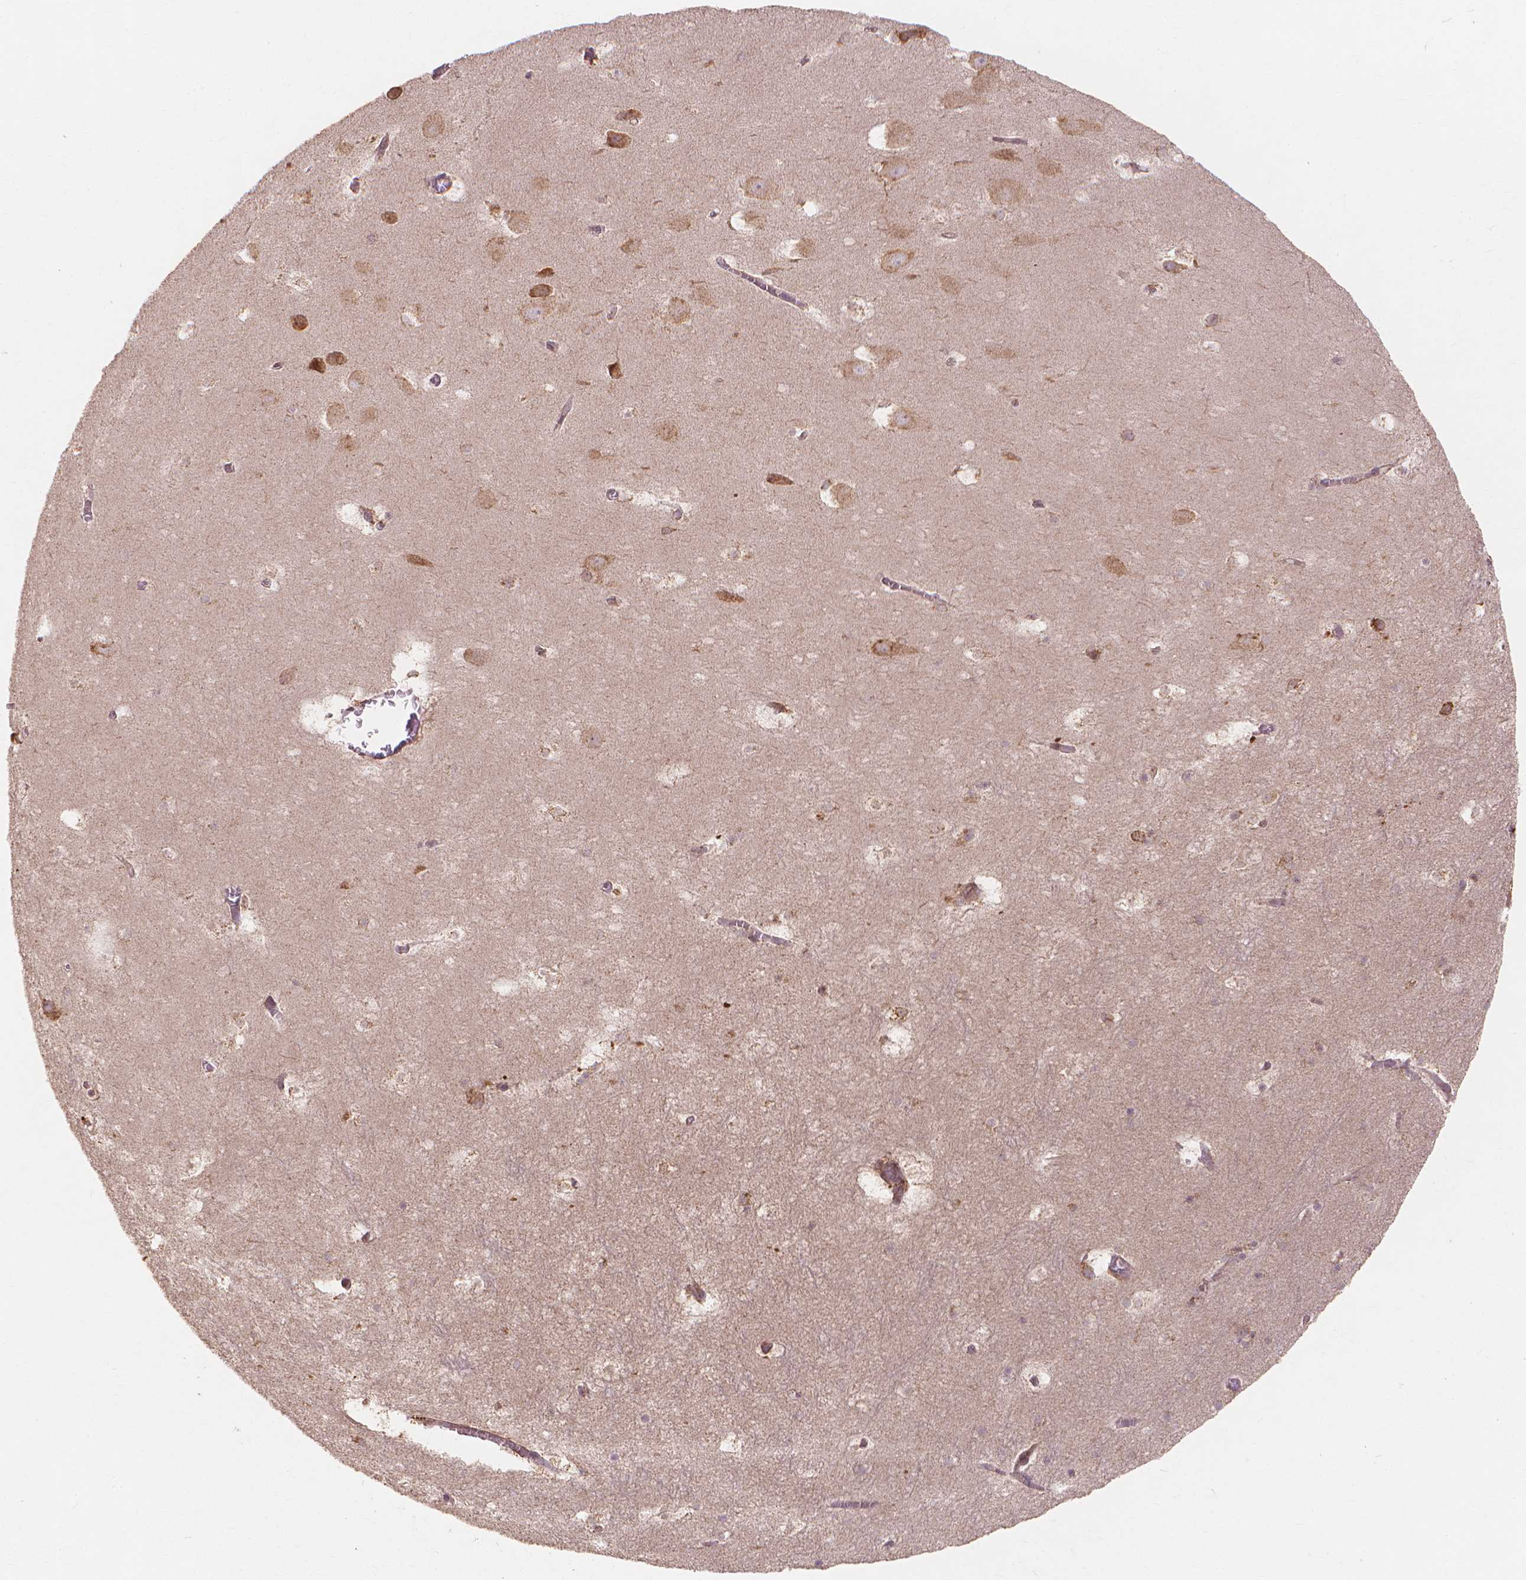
{"staining": {"intensity": "moderate", "quantity": ">75%", "location": "cytoplasmic/membranous"}, "tissue": "hippocampus", "cell_type": "Glial cells", "image_type": "normal", "snomed": [{"axis": "morphology", "description": "Normal tissue, NOS"}, {"axis": "topography", "description": "Hippocampus"}], "caption": "High-power microscopy captured an immunohistochemistry (IHC) photomicrograph of normal hippocampus, revealing moderate cytoplasmic/membranous positivity in about >75% of glial cells.", "gene": "TAB2", "patient": {"sex": "male", "age": 45}}